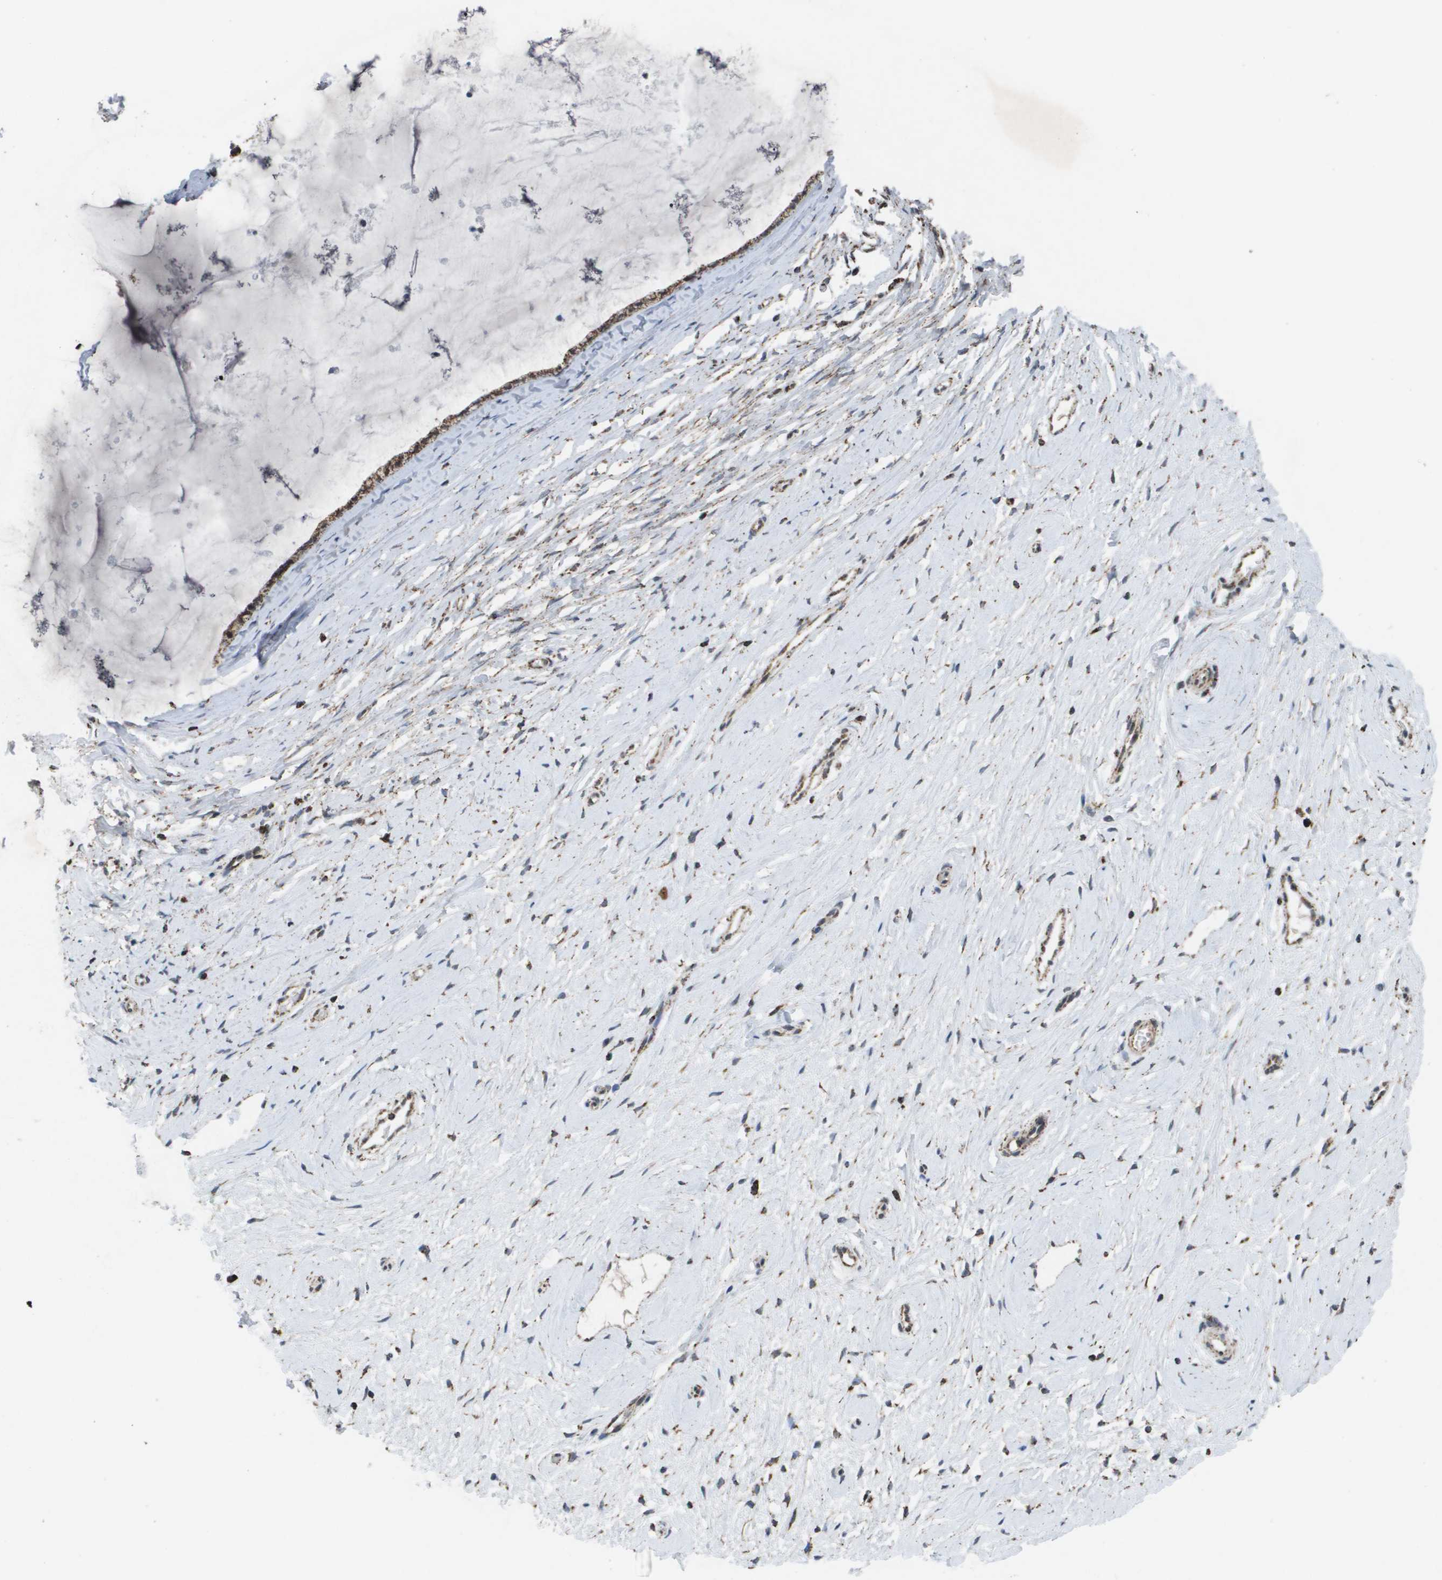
{"staining": {"intensity": "moderate", "quantity": ">75%", "location": "cytoplasmic/membranous"}, "tissue": "cervix", "cell_type": "Glandular cells", "image_type": "normal", "snomed": [{"axis": "morphology", "description": "Normal tissue, NOS"}, {"axis": "topography", "description": "Cervix"}], "caption": "A brown stain labels moderate cytoplasmic/membranous positivity of a protein in glandular cells of benign human cervix. (DAB IHC, brown staining for protein, blue staining for nuclei).", "gene": "HSPE1", "patient": {"sex": "female", "age": 39}}